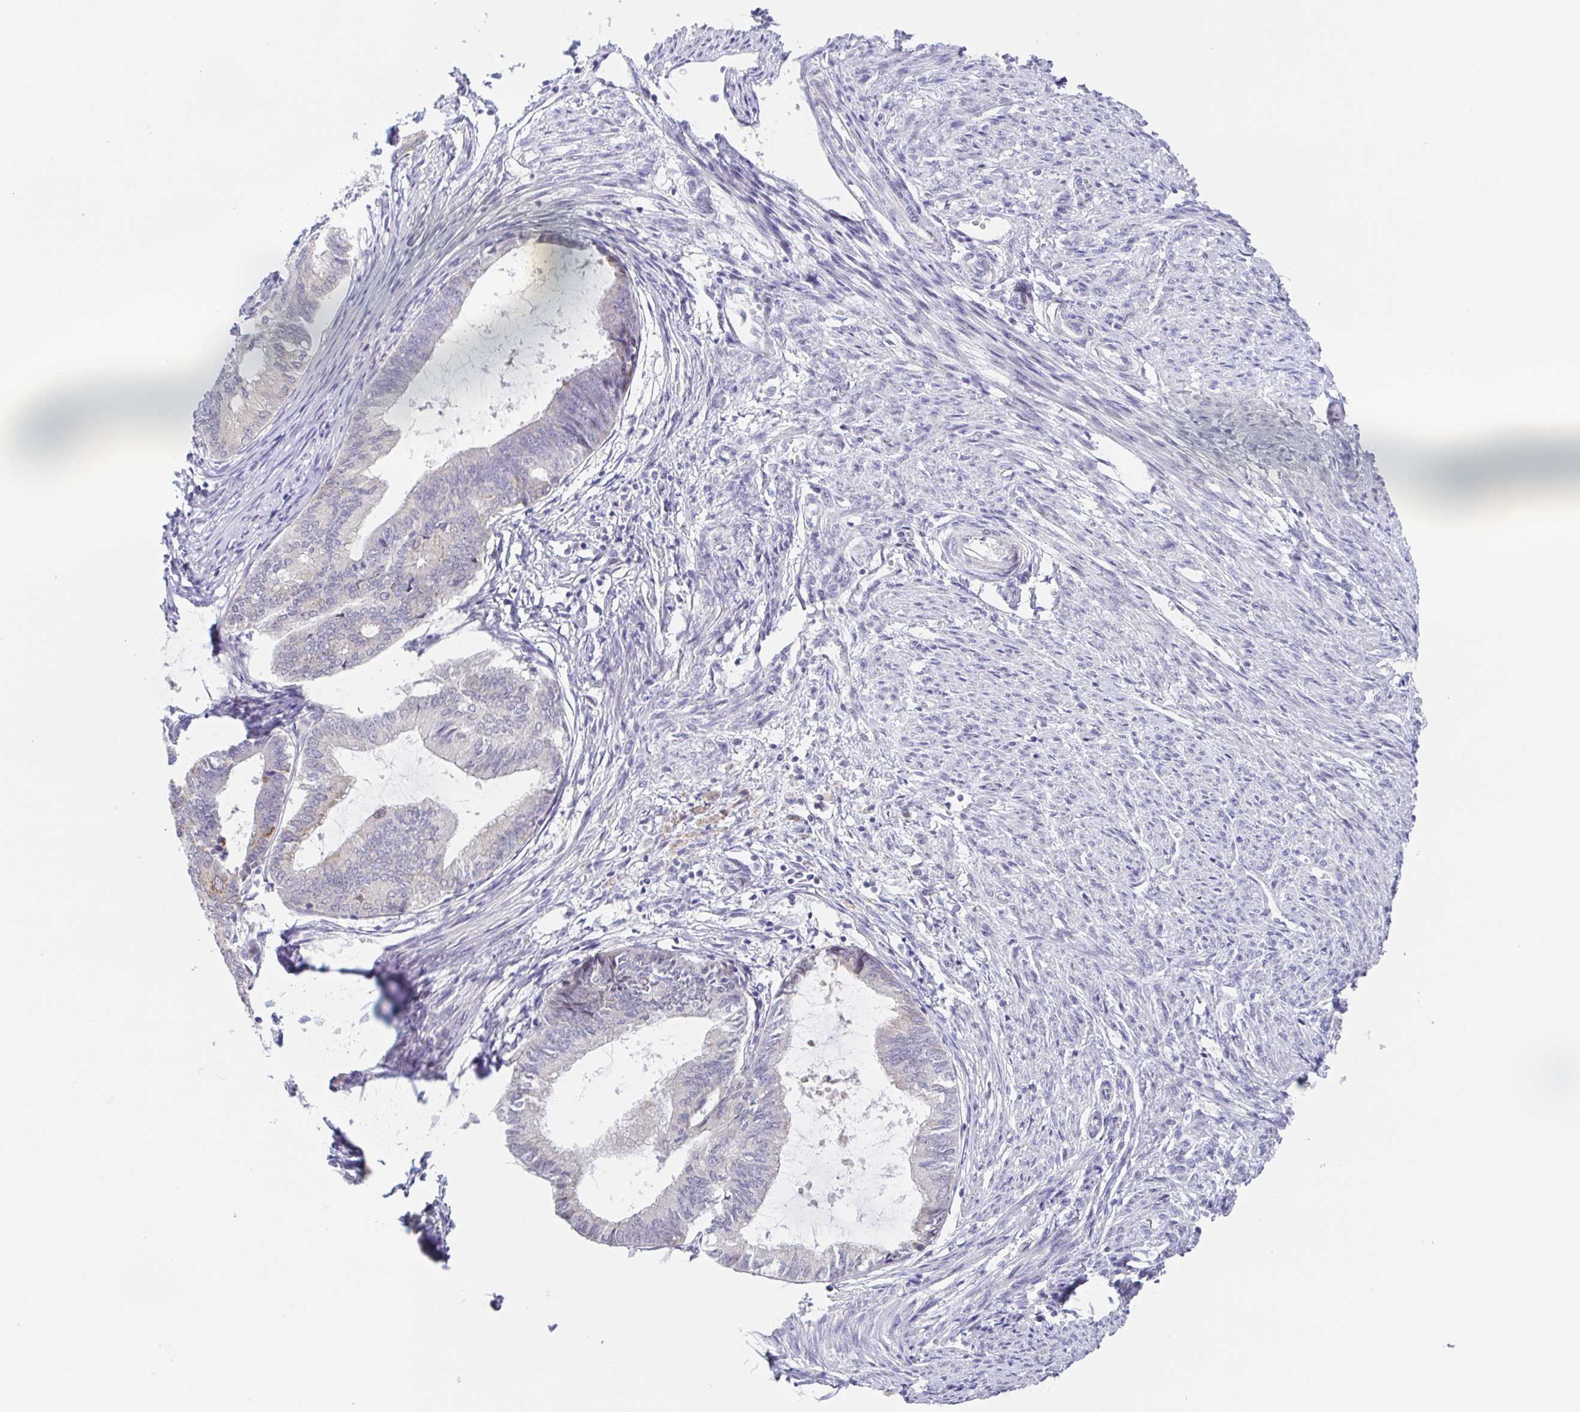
{"staining": {"intensity": "negative", "quantity": "none", "location": "none"}, "tissue": "endometrial cancer", "cell_type": "Tumor cells", "image_type": "cancer", "snomed": [{"axis": "morphology", "description": "Adenocarcinoma, NOS"}, {"axis": "topography", "description": "Endometrium"}], "caption": "DAB immunohistochemical staining of endometrial cancer (adenocarcinoma) shows no significant staining in tumor cells.", "gene": "POU2F3", "patient": {"sex": "female", "age": 86}}